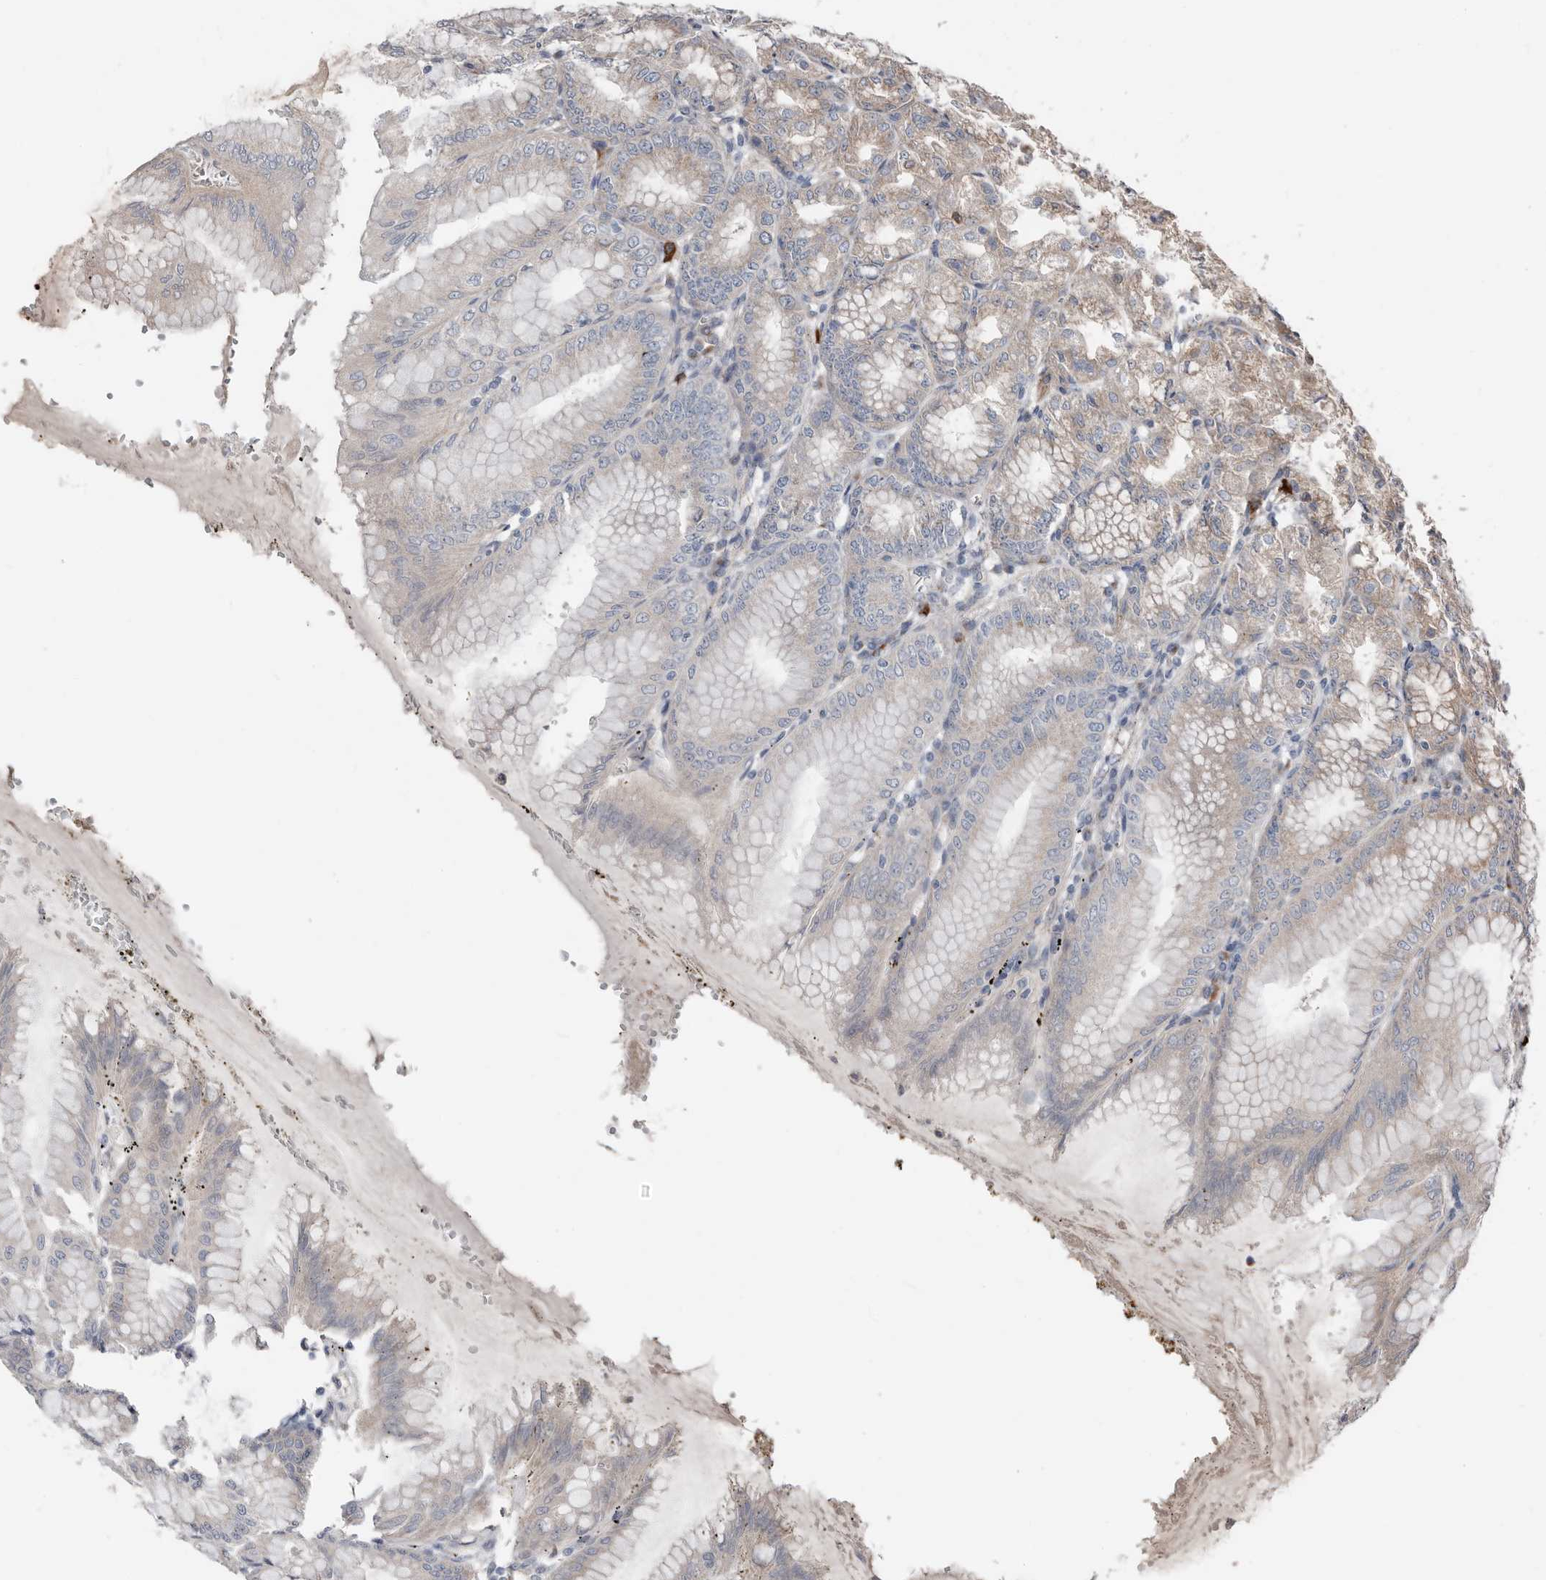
{"staining": {"intensity": "moderate", "quantity": "25%-75%", "location": "cytoplasmic/membranous"}, "tissue": "stomach", "cell_type": "Glandular cells", "image_type": "normal", "snomed": [{"axis": "morphology", "description": "Normal tissue, NOS"}, {"axis": "topography", "description": "Stomach, lower"}], "caption": "Immunohistochemistry (IHC) image of unremarkable stomach: stomach stained using IHC shows medium levels of moderate protein expression localized specifically in the cytoplasmic/membranous of glandular cells, appearing as a cytoplasmic/membranous brown color.", "gene": "COG1", "patient": {"sex": "male", "age": 71}}